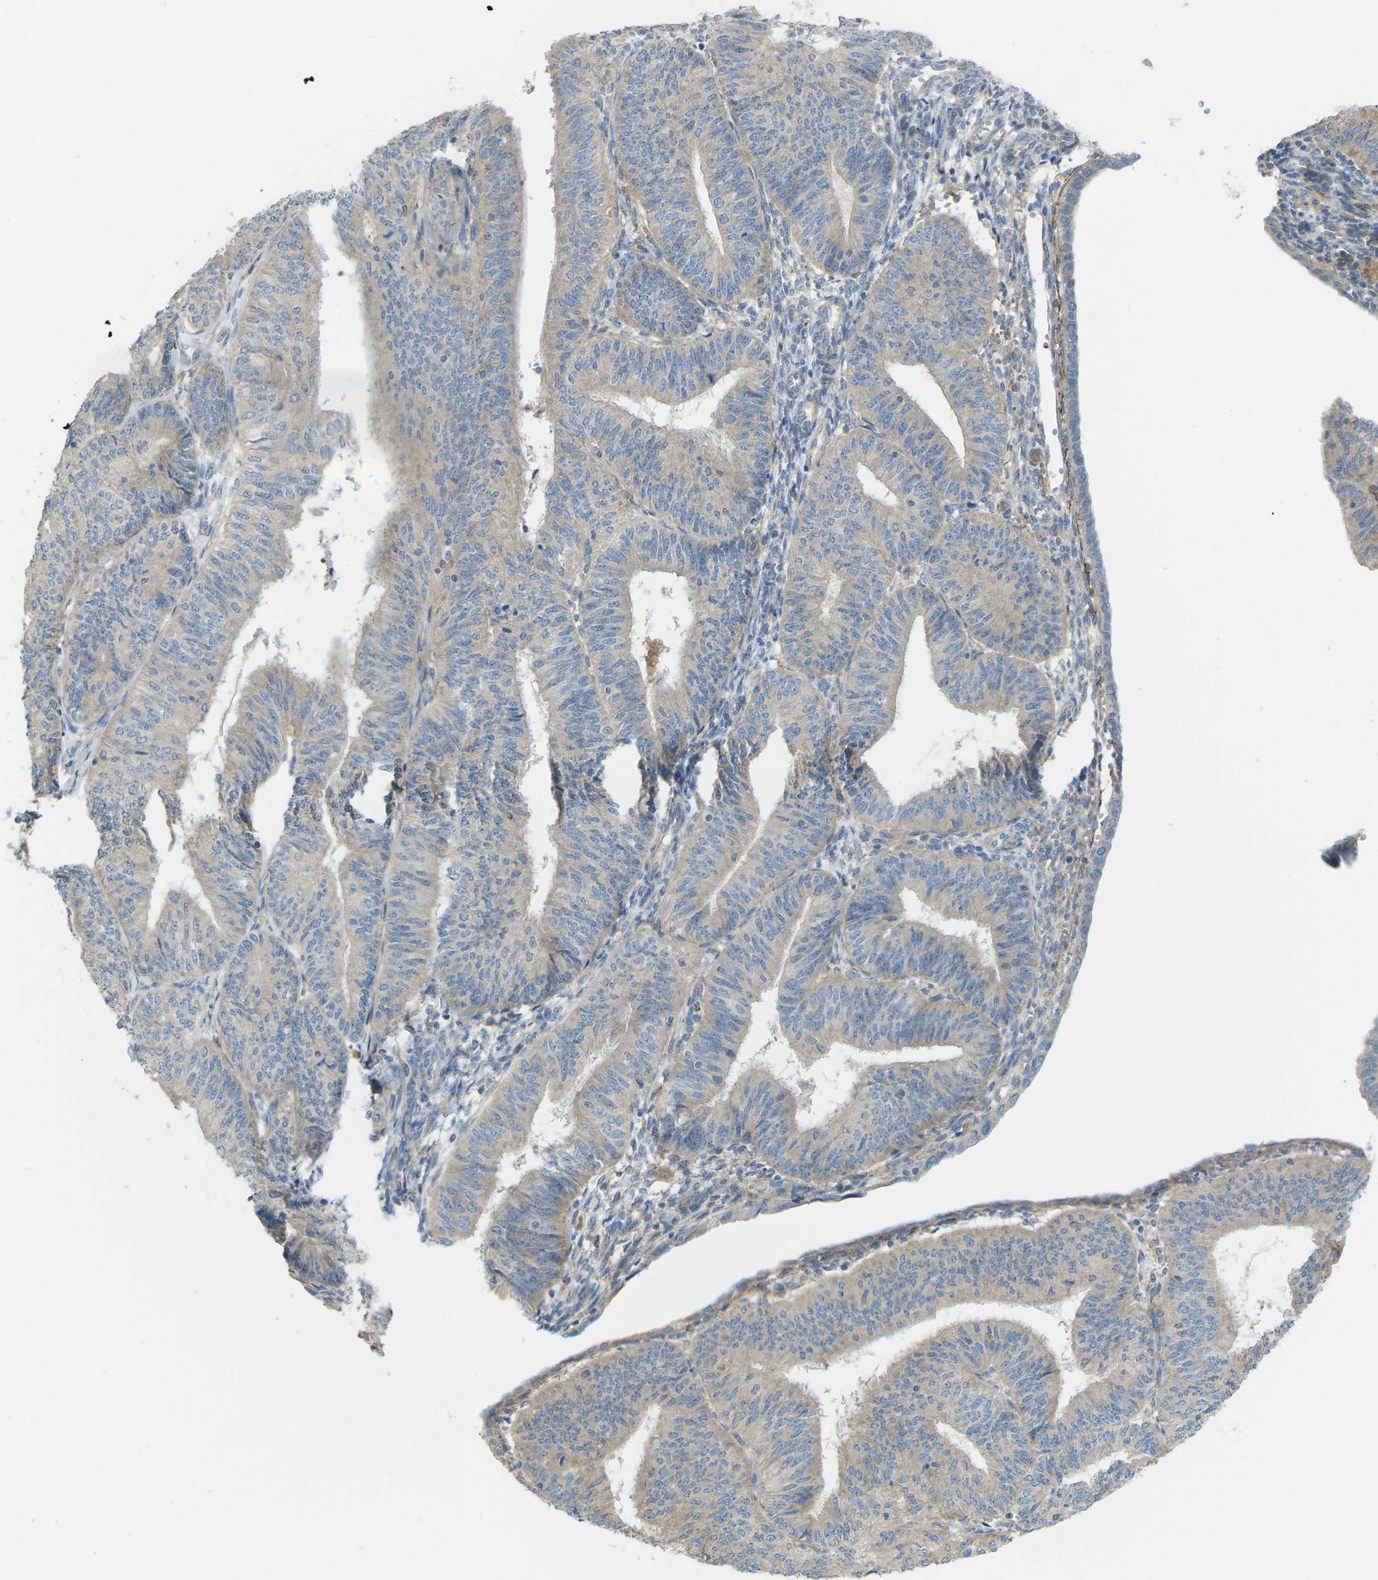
{"staining": {"intensity": "weak", "quantity": ">75%", "location": "cytoplasmic/membranous"}, "tissue": "endometrial cancer", "cell_type": "Tumor cells", "image_type": "cancer", "snomed": [{"axis": "morphology", "description": "Adenocarcinoma, NOS"}, {"axis": "topography", "description": "Endometrium"}], "caption": "DAB (3,3'-diaminobenzidine) immunohistochemical staining of adenocarcinoma (endometrial) shows weak cytoplasmic/membranous protein expression in approximately >75% of tumor cells. The protein is stained brown, and the nuclei are stained in blue (DAB IHC with brightfield microscopy, high magnification).", "gene": "MYLK4", "patient": {"sex": "female", "age": 58}}